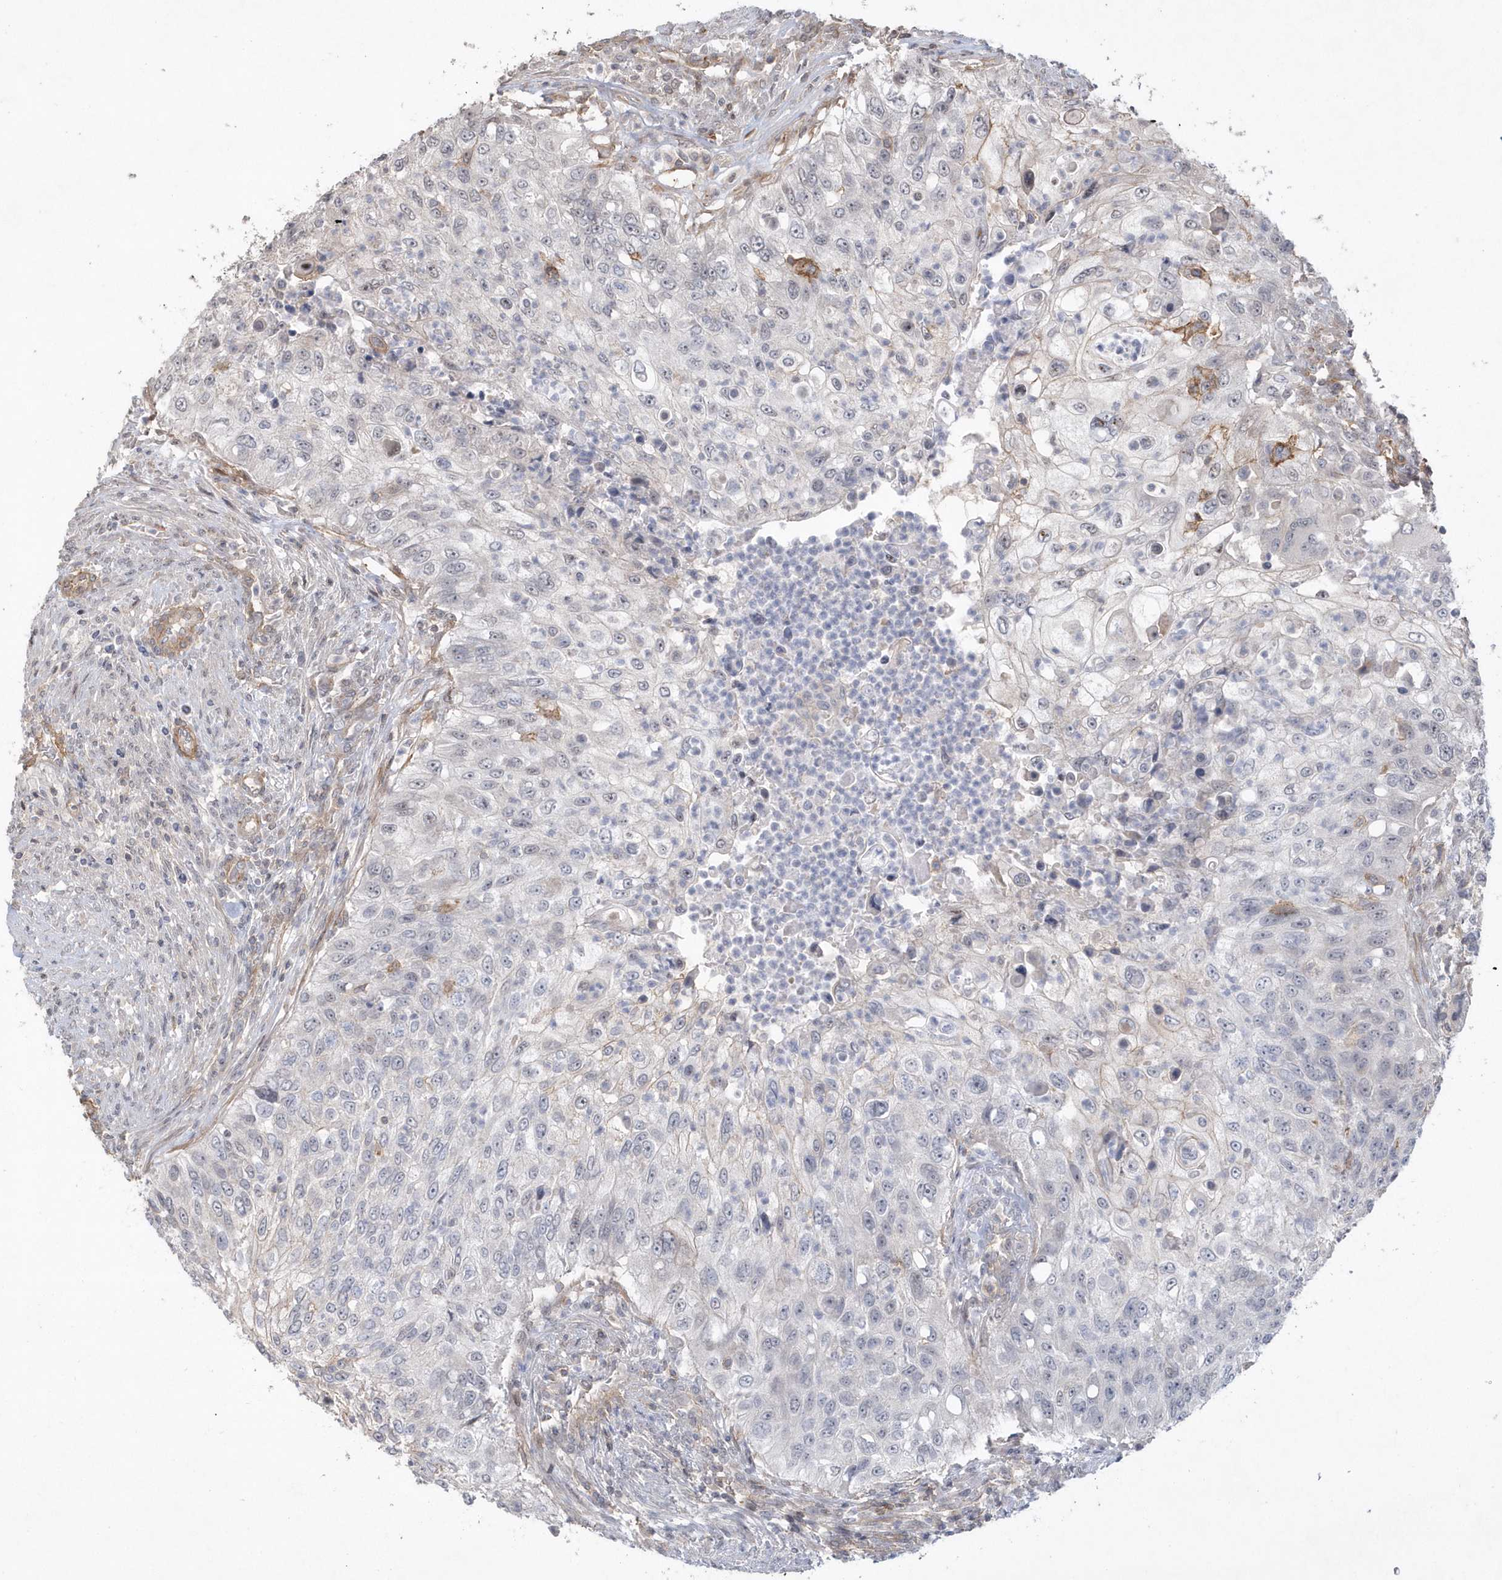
{"staining": {"intensity": "moderate", "quantity": "<25%", "location": "cytoplasmic/membranous"}, "tissue": "urothelial cancer", "cell_type": "Tumor cells", "image_type": "cancer", "snomed": [{"axis": "morphology", "description": "Urothelial carcinoma, High grade"}, {"axis": "topography", "description": "Urinary bladder"}], "caption": "Immunohistochemistry micrograph of urothelial cancer stained for a protein (brown), which demonstrates low levels of moderate cytoplasmic/membranous positivity in approximately <25% of tumor cells.", "gene": "CRIP3", "patient": {"sex": "female", "age": 60}}